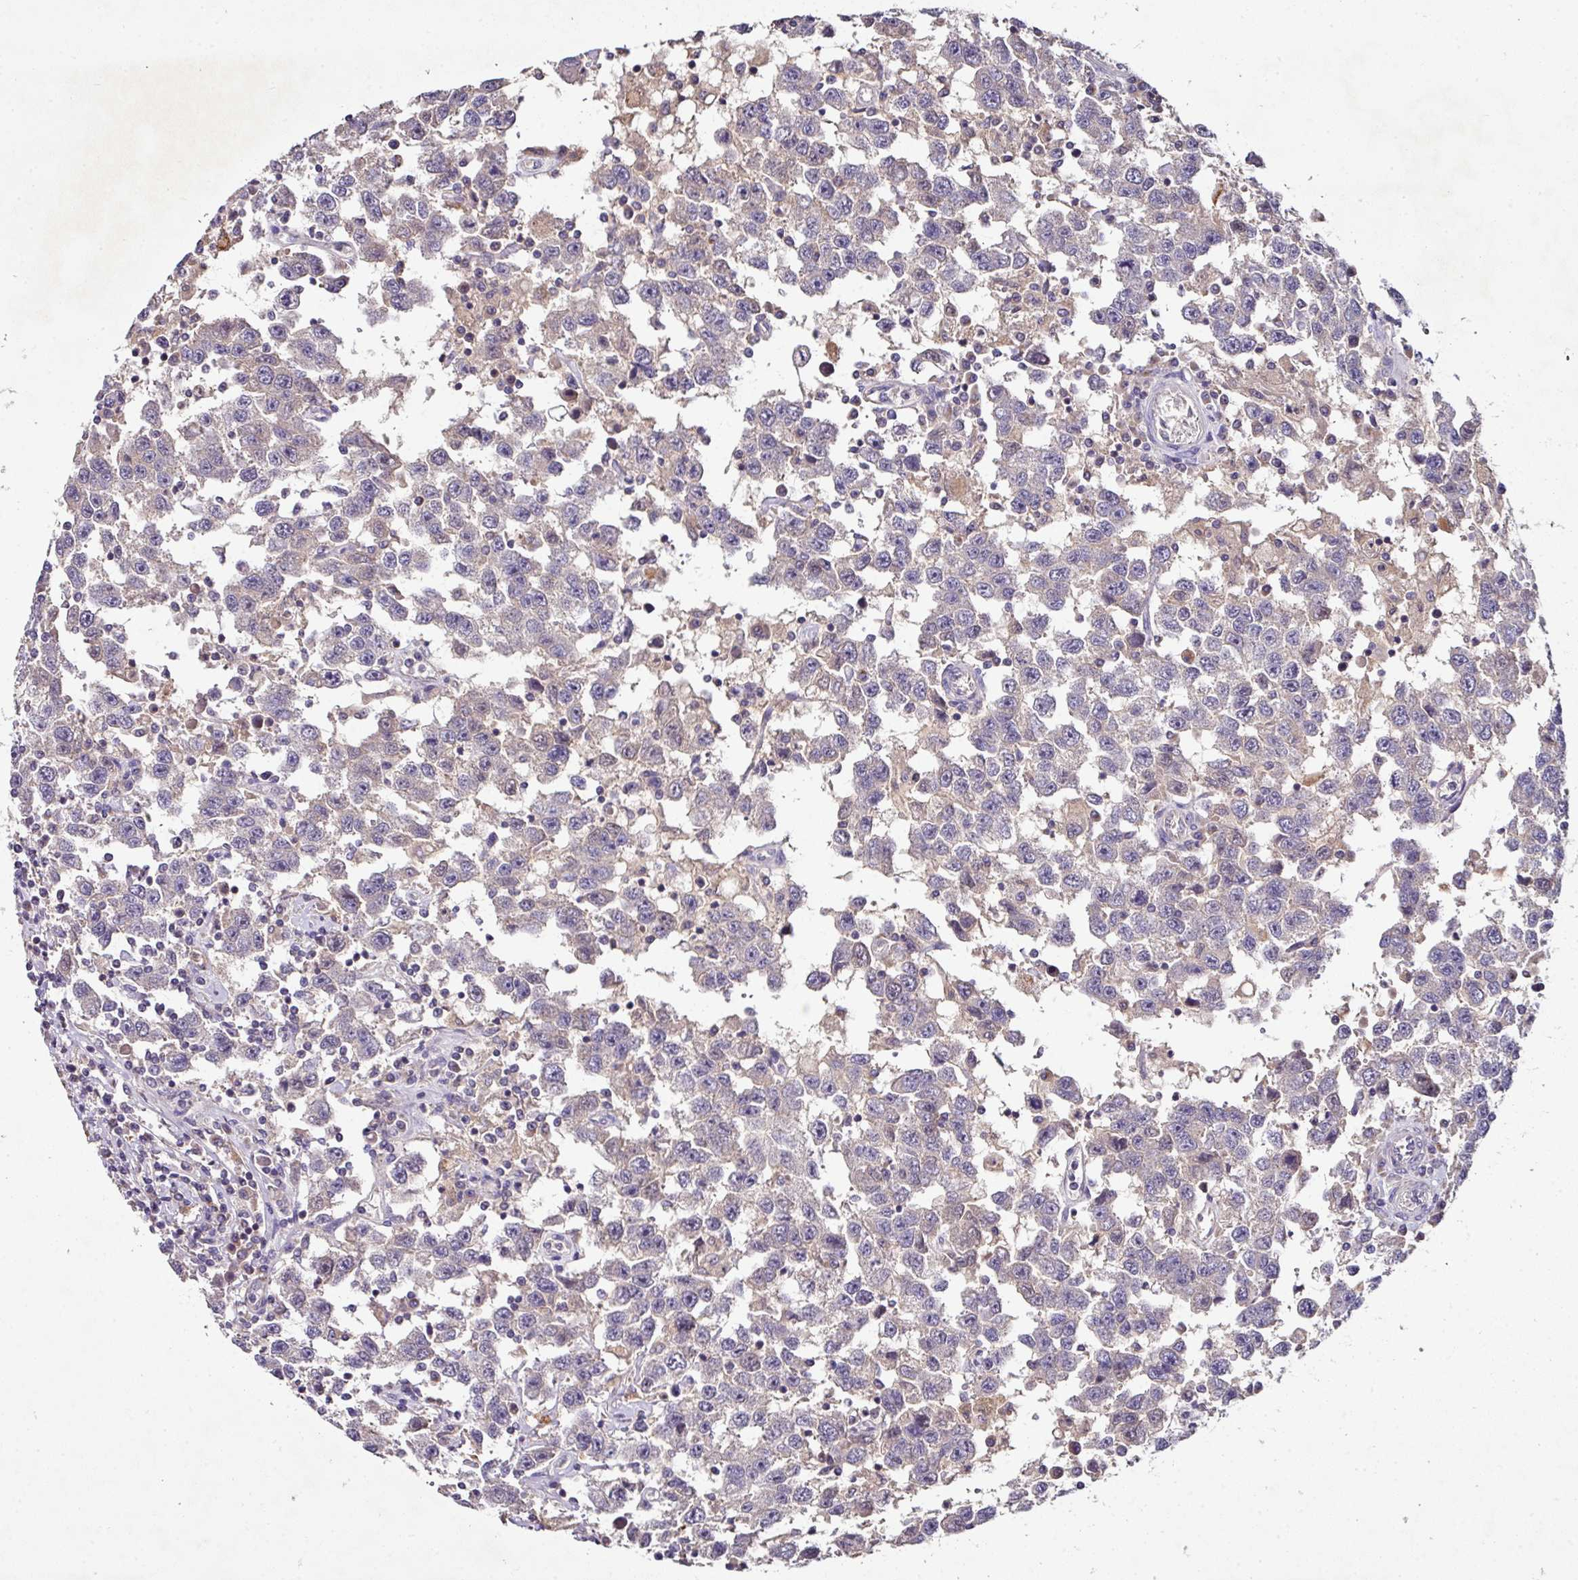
{"staining": {"intensity": "negative", "quantity": "none", "location": "none"}, "tissue": "testis cancer", "cell_type": "Tumor cells", "image_type": "cancer", "snomed": [{"axis": "morphology", "description": "Seminoma, NOS"}, {"axis": "topography", "description": "Testis"}], "caption": "IHC photomicrograph of neoplastic tissue: testis cancer (seminoma) stained with DAB (3,3'-diaminobenzidine) displays no significant protein staining in tumor cells. The staining is performed using DAB brown chromogen with nuclei counter-stained in using hematoxylin.", "gene": "AEBP2", "patient": {"sex": "male", "age": 41}}